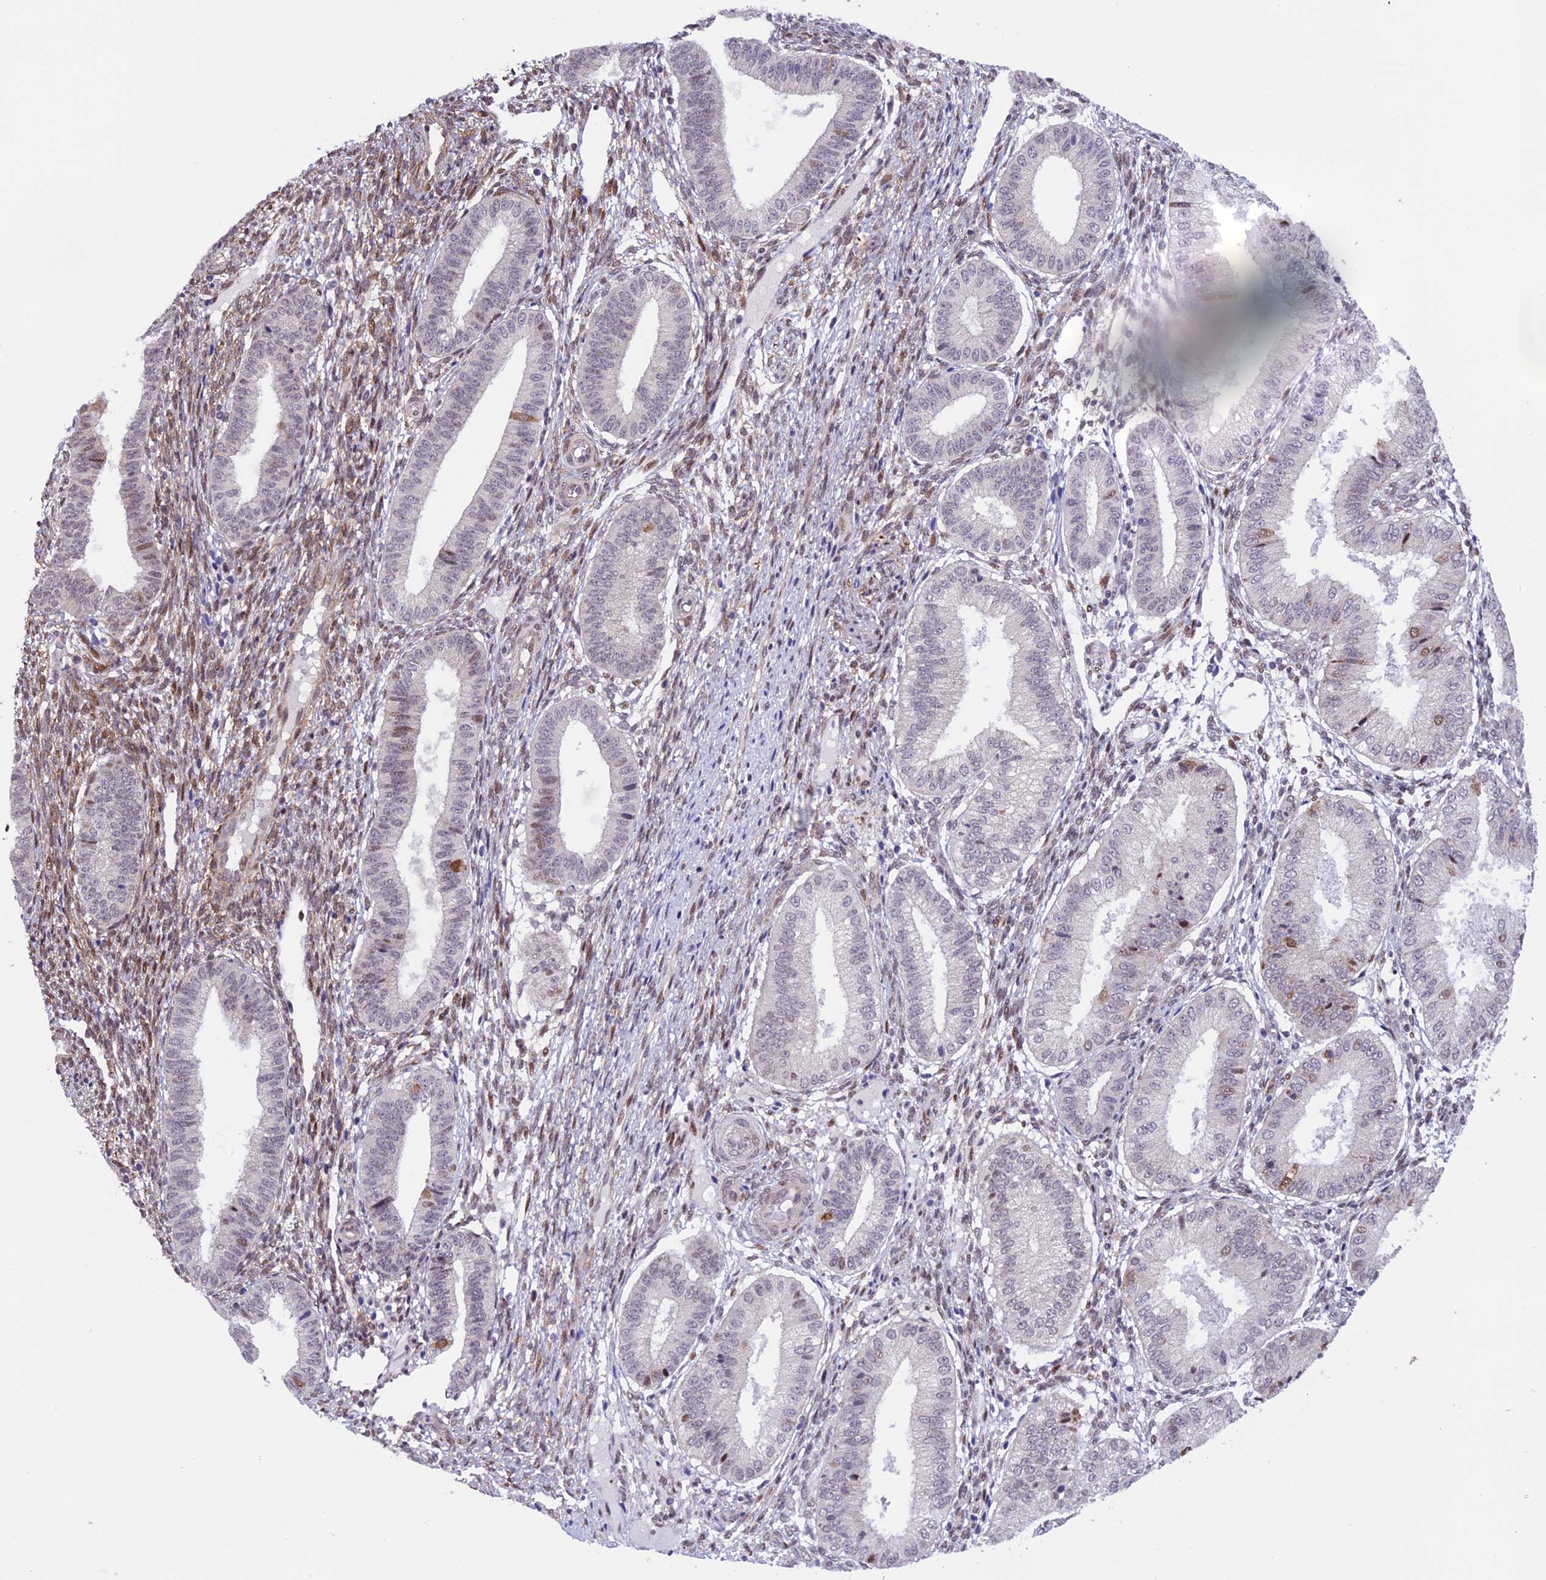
{"staining": {"intensity": "moderate", "quantity": "<25%", "location": "cytoplasmic/membranous,nuclear"}, "tissue": "endometrium", "cell_type": "Cells in endometrial stroma", "image_type": "normal", "snomed": [{"axis": "morphology", "description": "Normal tissue, NOS"}, {"axis": "topography", "description": "Endometrium"}], "caption": "Immunohistochemistry of benign endometrium reveals low levels of moderate cytoplasmic/membranous,nuclear staining in approximately <25% of cells in endometrial stroma. The staining was performed using DAB (3,3'-diaminobenzidine), with brown indicating positive protein expression. Nuclei are stained blue with hematoxylin.", "gene": "TMEM171", "patient": {"sex": "female", "age": 39}}